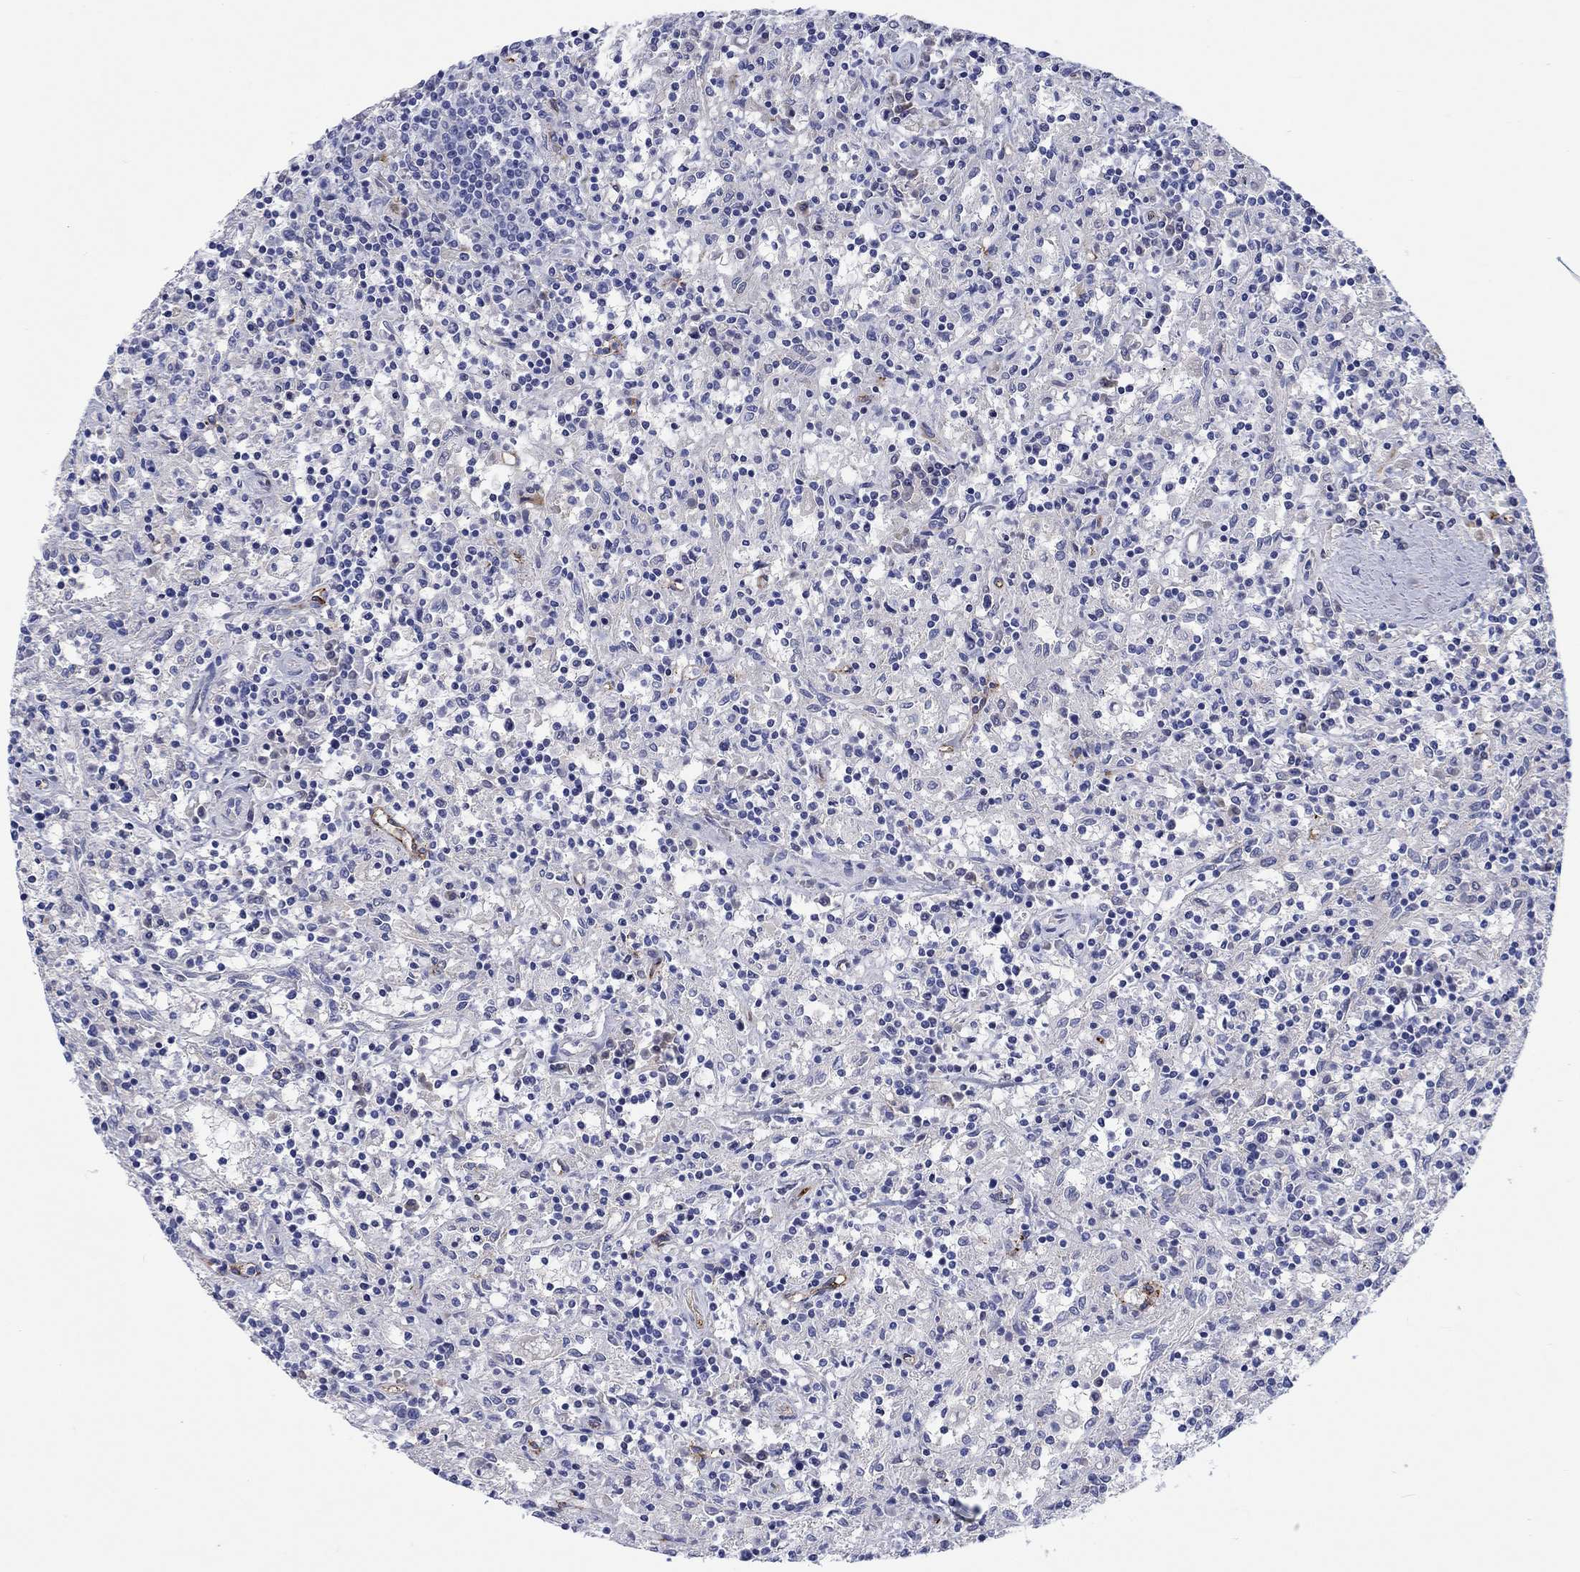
{"staining": {"intensity": "negative", "quantity": "none", "location": "none"}, "tissue": "lymphoma", "cell_type": "Tumor cells", "image_type": "cancer", "snomed": [{"axis": "morphology", "description": "Malignant lymphoma, non-Hodgkin's type, Low grade"}, {"axis": "topography", "description": "Spleen"}], "caption": "High magnification brightfield microscopy of malignant lymphoma, non-Hodgkin's type (low-grade) stained with DAB (3,3'-diaminobenzidine) (brown) and counterstained with hematoxylin (blue): tumor cells show no significant positivity.", "gene": "CACNG3", "patient": {"sex": "male", "age": 62}}